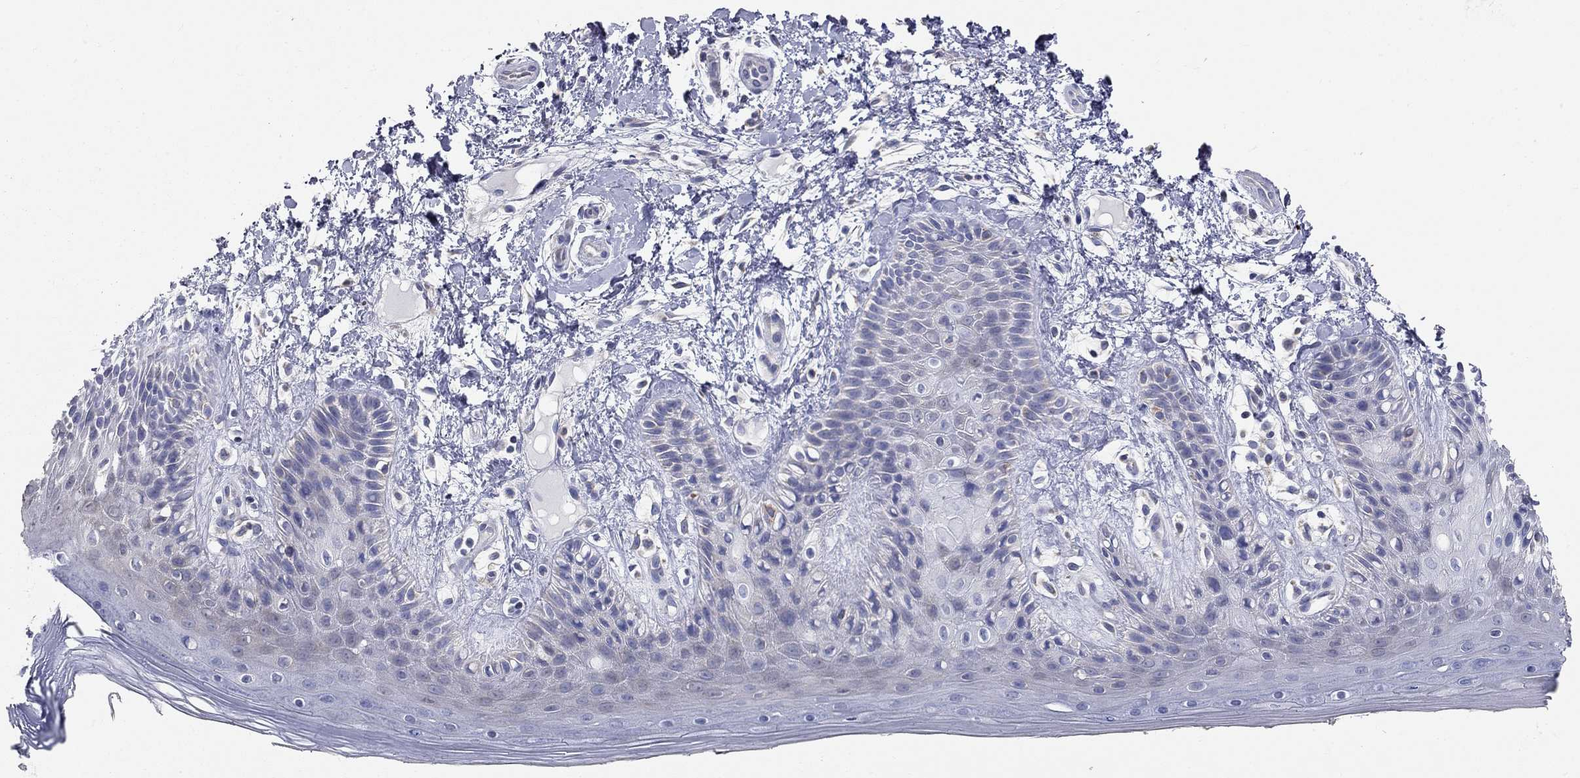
{"staining": {"intensity": "negative", "quantity": "none", "location": "none"}, "tissue": "skin", "cell_type": "Epidermal cells", "image_type": "normal", "snomed": [{"axis": "morphology", "description": "Normal tissue, NOS"}, {"axis": "topography", "description": "Anal"}], "caption": "This is an immunohistochemistry (IHC) histopathology image of benign skin. There is no staining in epidermal cells.", "gene": "CFAP161", "patient": {"sex": "male", "age": 36}}